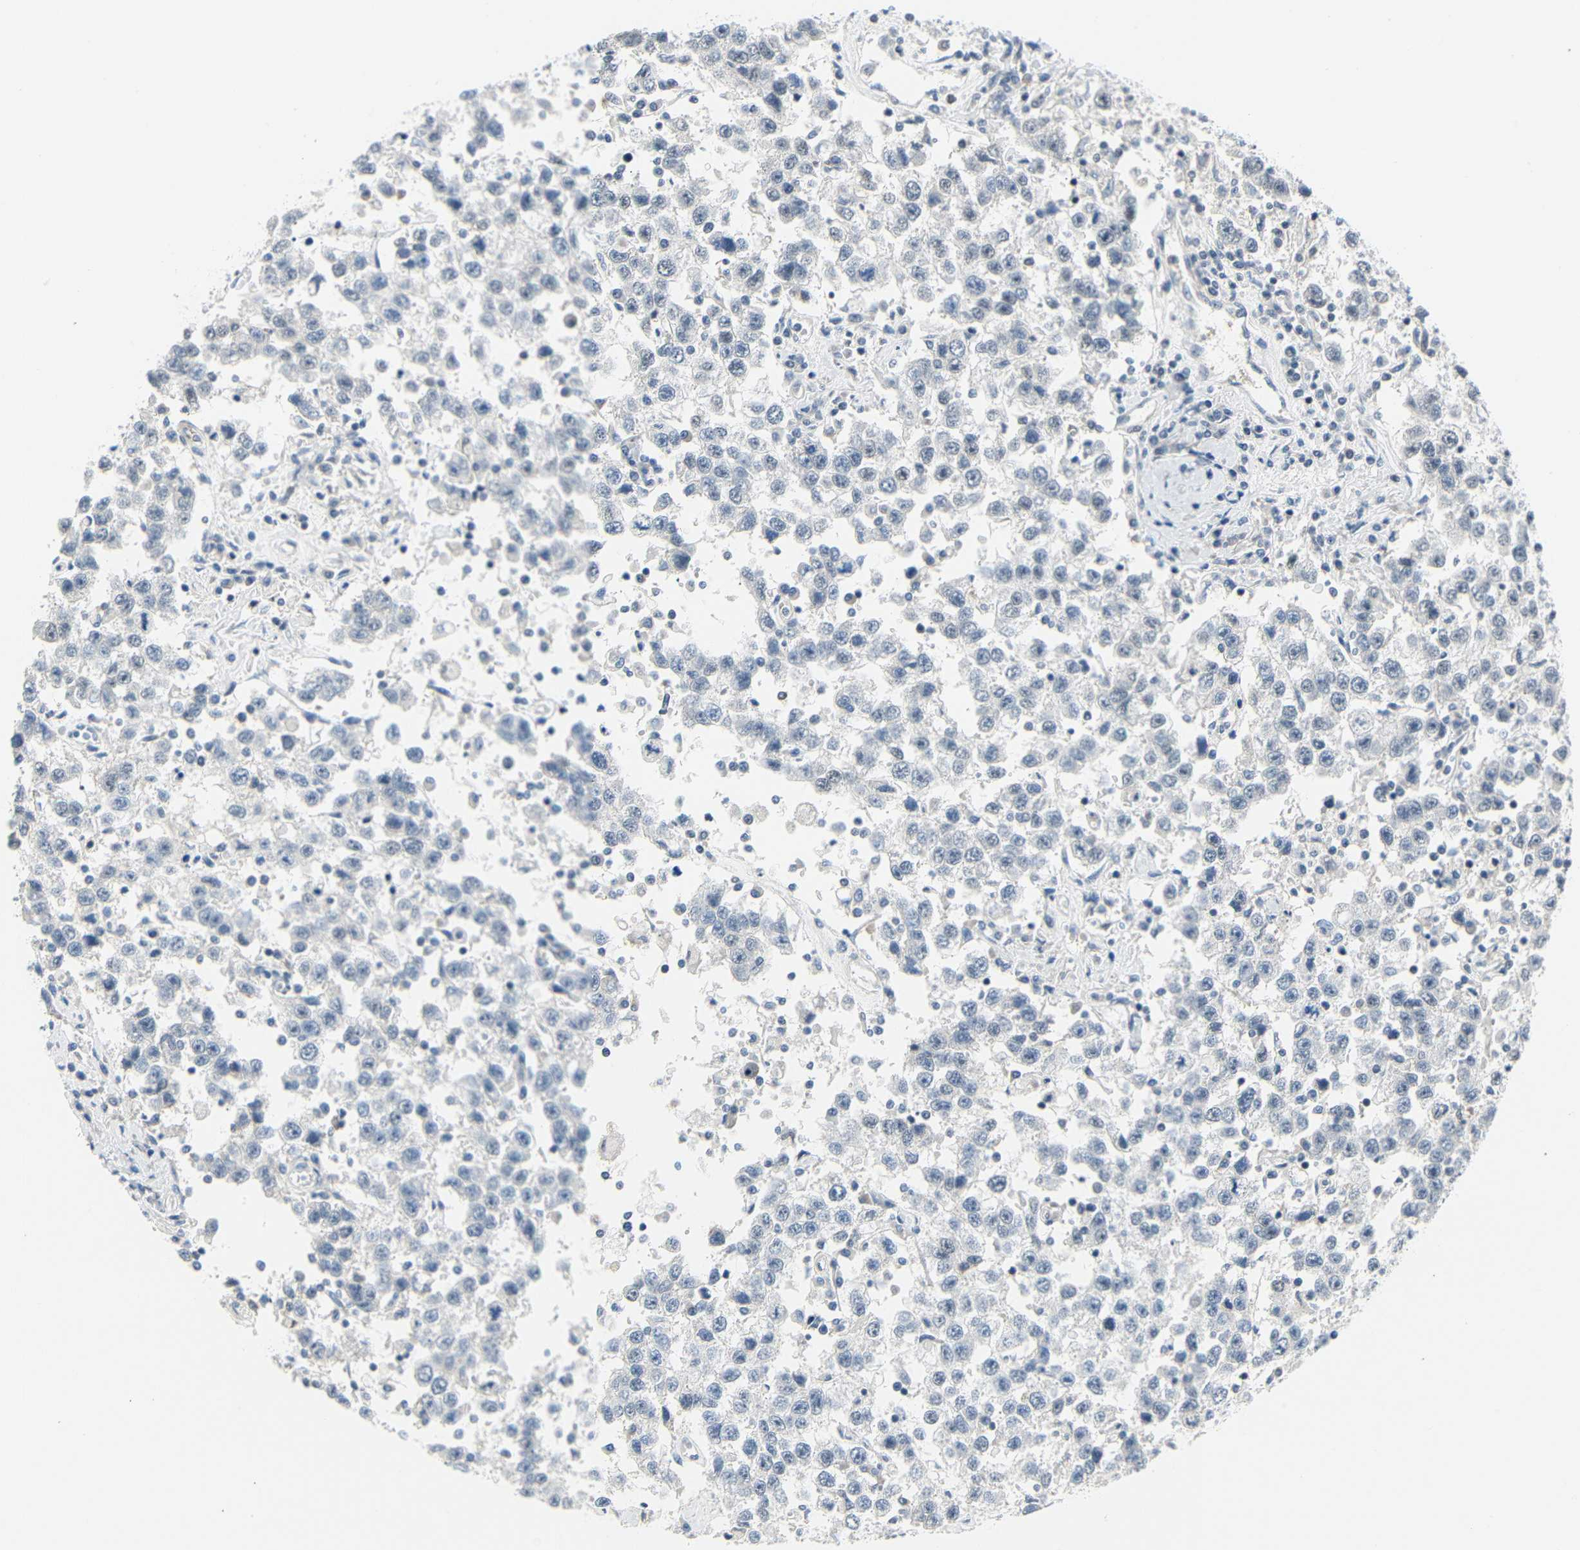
{"staining": {"intensity": "negative", "quantity": "none", "location": "none"}, "tissue": "testis cancer", "cell_type": "Tumor cells", "image_type": "cancer", "snomed": [{"axis": "morphology", "description": "Seminoma, NOS"}, {"axis": "topography", "description": "Testis"}], "caption": "The histopathology image displays no significant positivity in tumor cells of testis cancer.", "gene": "IMPG2", "patient": {"sex": "male", "age": 41}}